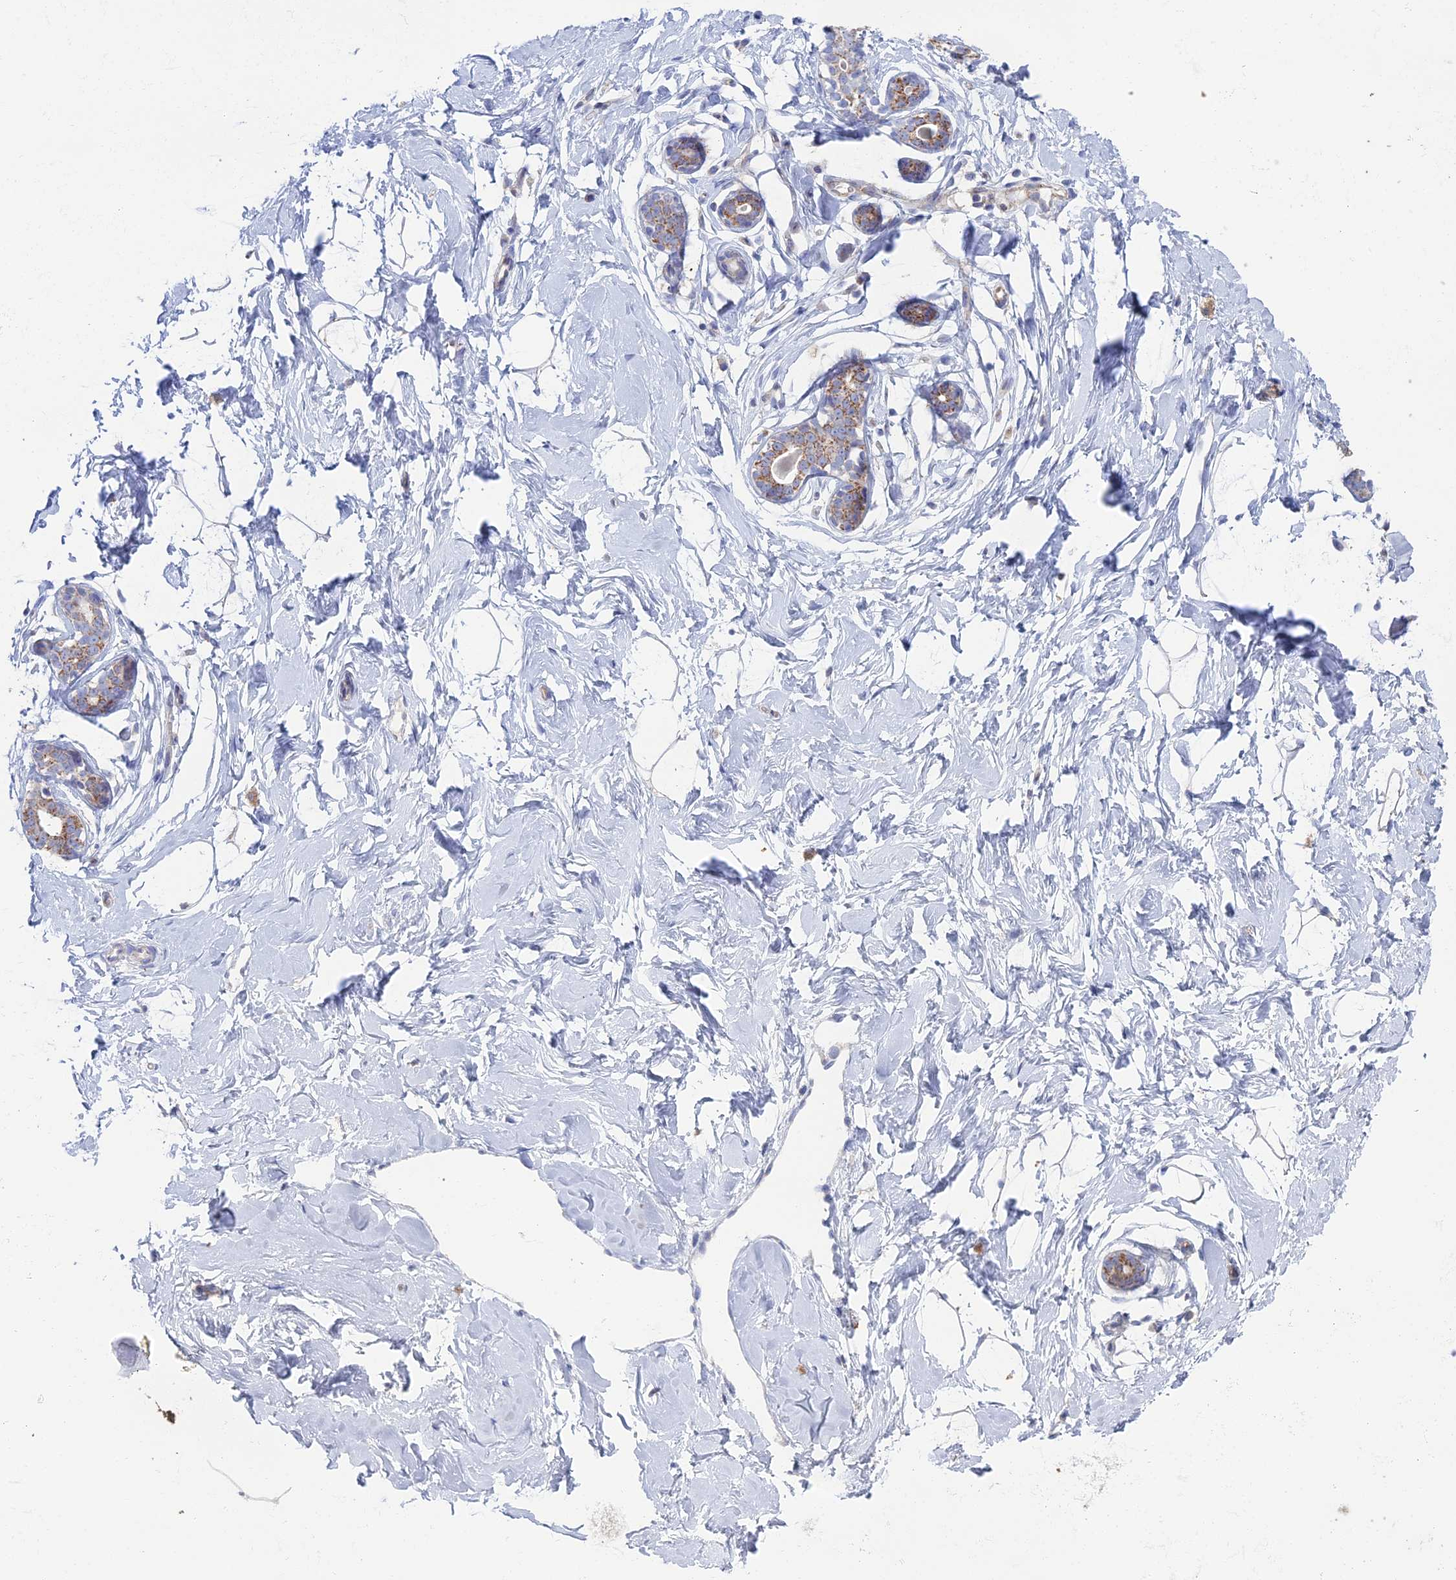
{"staining": {"intensity": "negative", "quantity": "none", "location": "none"}, "tissue": "breast", "cell_type": "Adipocytes", "image_type": "normal", "snomed": [{"axis": "morphology", "description": "Normal tissue, NOS"}, {"axis": "morphology", "description": "Adenoma, NOS"}, {"axis": "topography", "description": "Breast"}], "caption": "A high-resolution histopathology image shows immunohistochemistry staining of benign breast, which exhibits no significant positivity in adipocytes. The staining was performed using DAB (3,3'-diaminobenzidine) to visualize the protein expression in brown, while the nuclei were stained in blue with hematoxylin (Magnification: 20x).", "gene": "ARL16", "patient": {"sex": "female", "age": 23}}